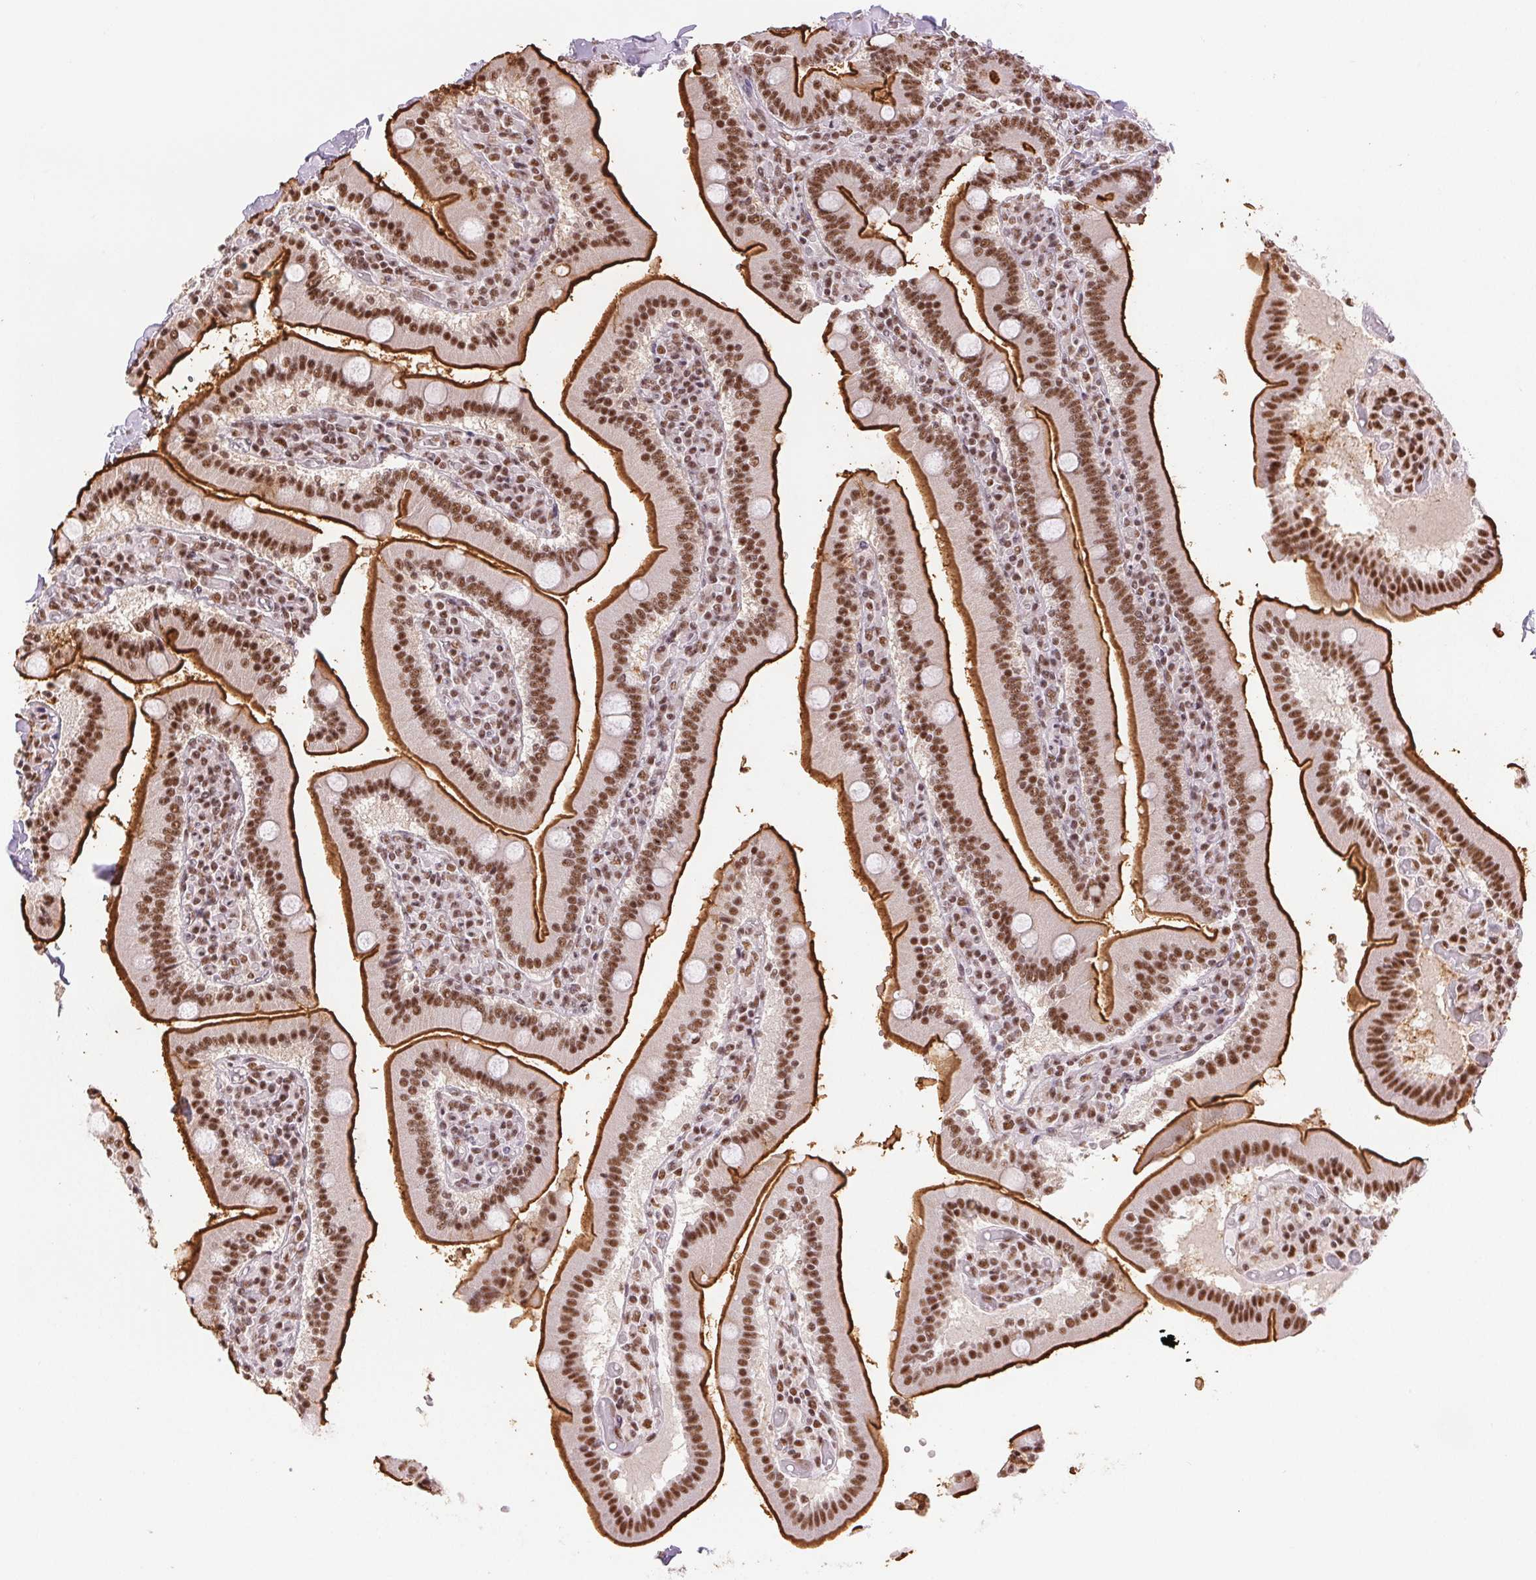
{"staining": {"intensity": "strong", "quantity": ">75%", "location": "cytoplasmic/membranous,nuclear"}, "tissue": "duodenum", "cell_type": "Glandular cells", "image_type": "normal", "snomed": [{"axis": "morphology", "description": "Normal tissue, NOS"}, {"axis": "topography", "description": "Duodenum"}], "caption": "The photomicrograph reveals a brown stain indicating the presence of a protein in the cytoplasmic/membranous,nuclear of glandular cells in duodenum. The staining was performed using DAB (3,3'-diaminobenzidine), with brown indicating positive protein expression. Nuclei are stained blue with hematoxylin.", "gene": "IK", "patient": {"sex": "female", "age": 62}}